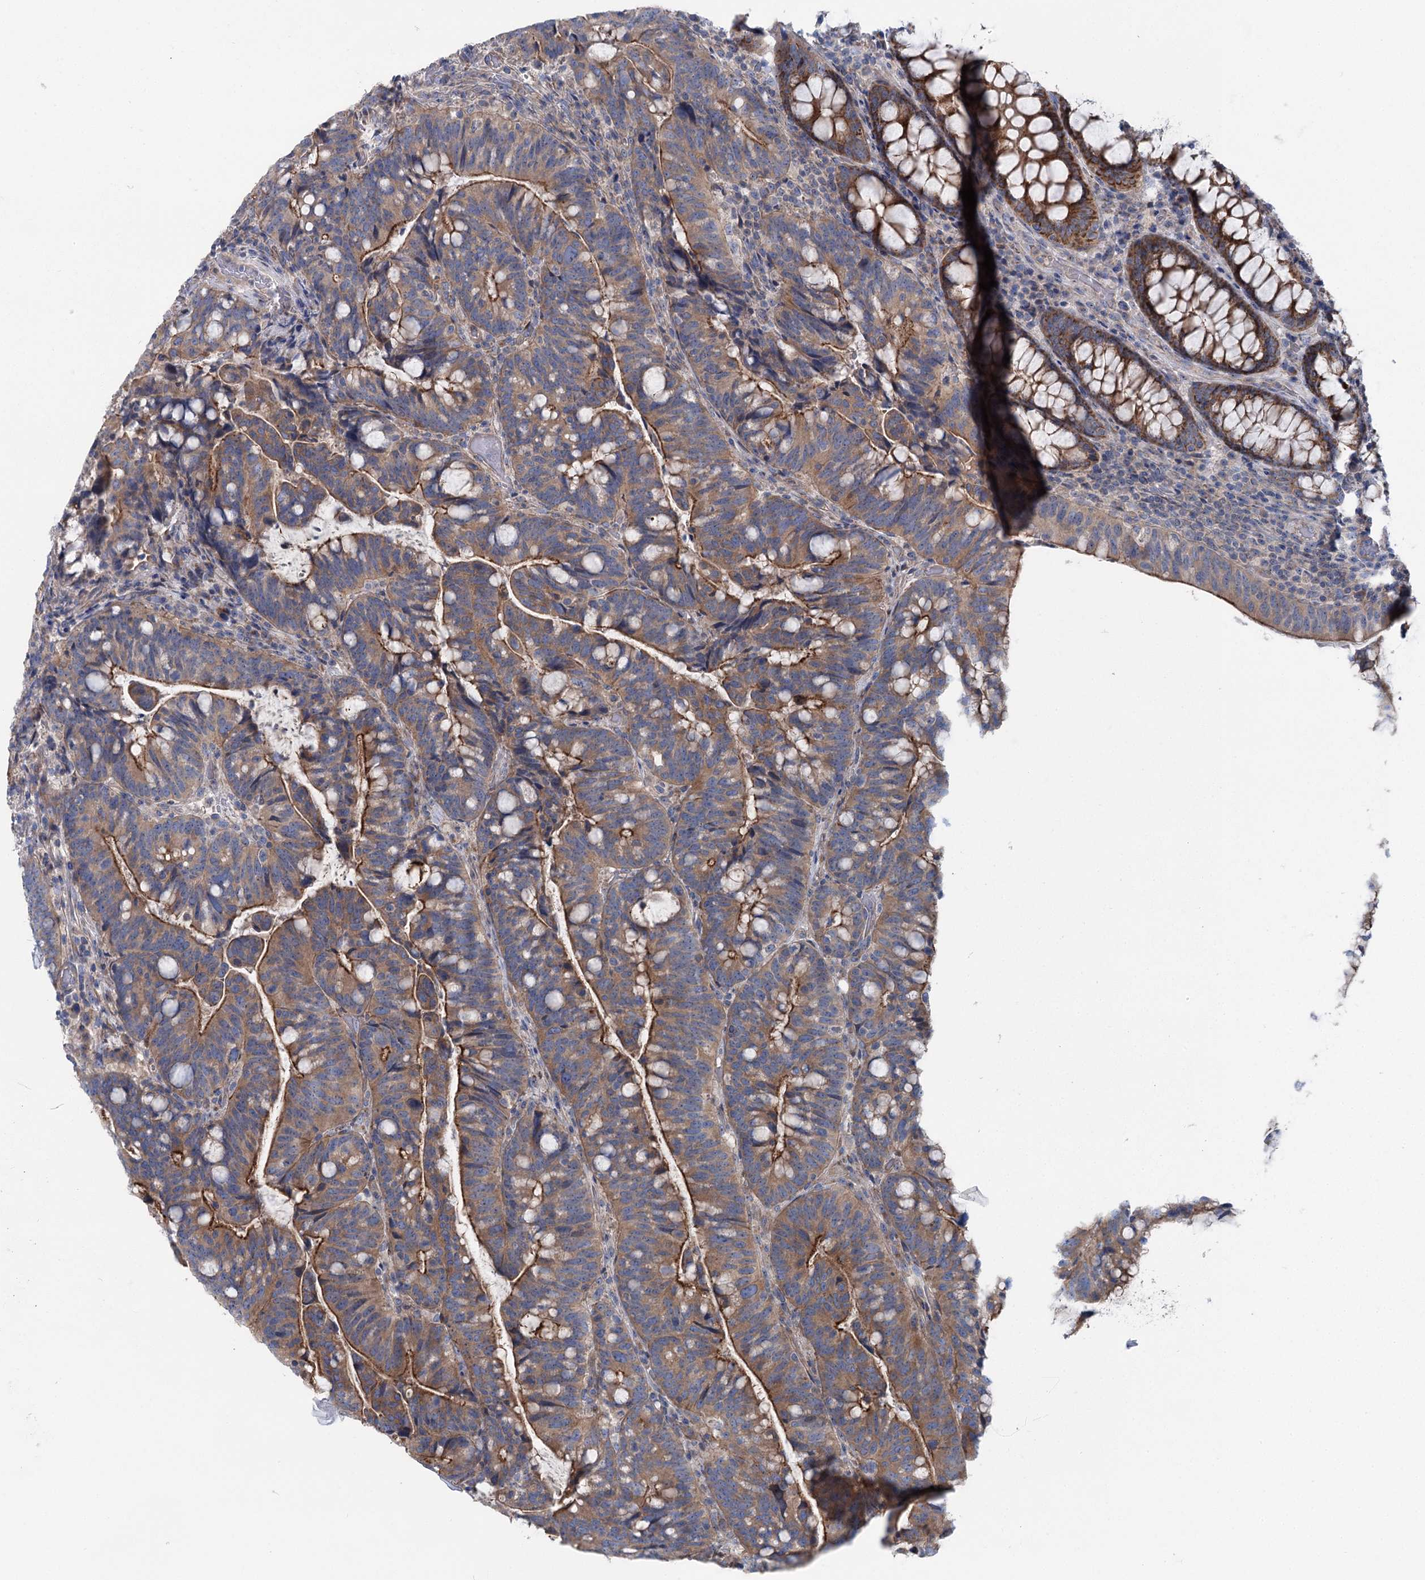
{"staining": {"intensity": "moderate", "quantity": ">75%", "location": "cytoplasmic/membranous"}, "tissue": "colorectal cancer", "cell_type": "Tumor cells", "image_type": "cancer", "snomed": [{"axis": "morphology", "description": "Normal tissue, NOS"}, {"axis": "morphology", "description": "Adenocarcinoma, NOS"}, {"axis": "topography", "description": "Colon"}], "caption": "Protein staining demonstrates moderate cytoplasmic/membranous expression in approximately >75% of tumor cells in colorectal cancer. The protein is stained brown, and the nuclei are stained in blue (DAB (3,3'-diaminobenzidine) IHC with brightfield microscopy, high magnification).", "gene": "MARK2", "patient": {"sex": "female", "age": 66}}